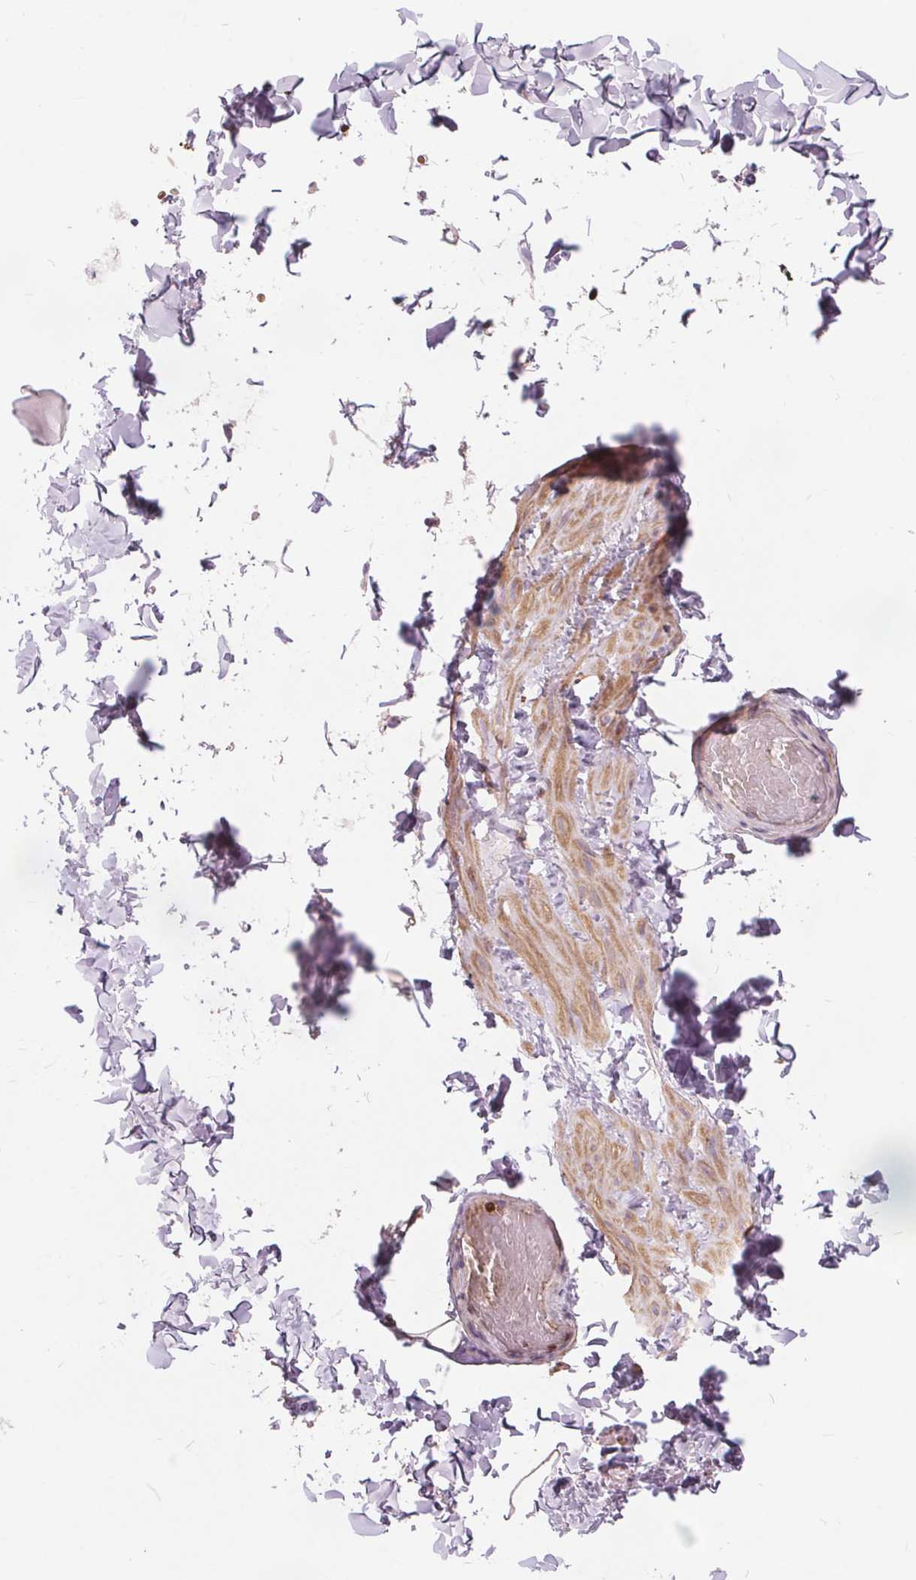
{"staining": {"intensity": "negative", "quantity": "none", "location": "none"}, "tissue": "adipose tissue", "cell_type": "Adipocytes", "image_type": "normal", "snomed": [{"axis": "morphology", "description": "Normal tissue, NOS"}, {"axis": "topography", "description": "Soft tissue"}, {"axis": "topography", "description": "Adipose tissue"}, {"axis": "topography", "description": "Vascular tissue"}, {"axis": "topography", "description": "Peripheral nerve tissue"}], "caption": "DAB (3,3'-diaminobenzidine) immunohistochemical staining of unremarkable adipose tissue displays no significant positivity in adipocytes. (DAB immunohistochemistry (IHC) with hematoxylin counter stain).", "gene": "ISLR2", "patient": {"sex": "male", "age": 29}}